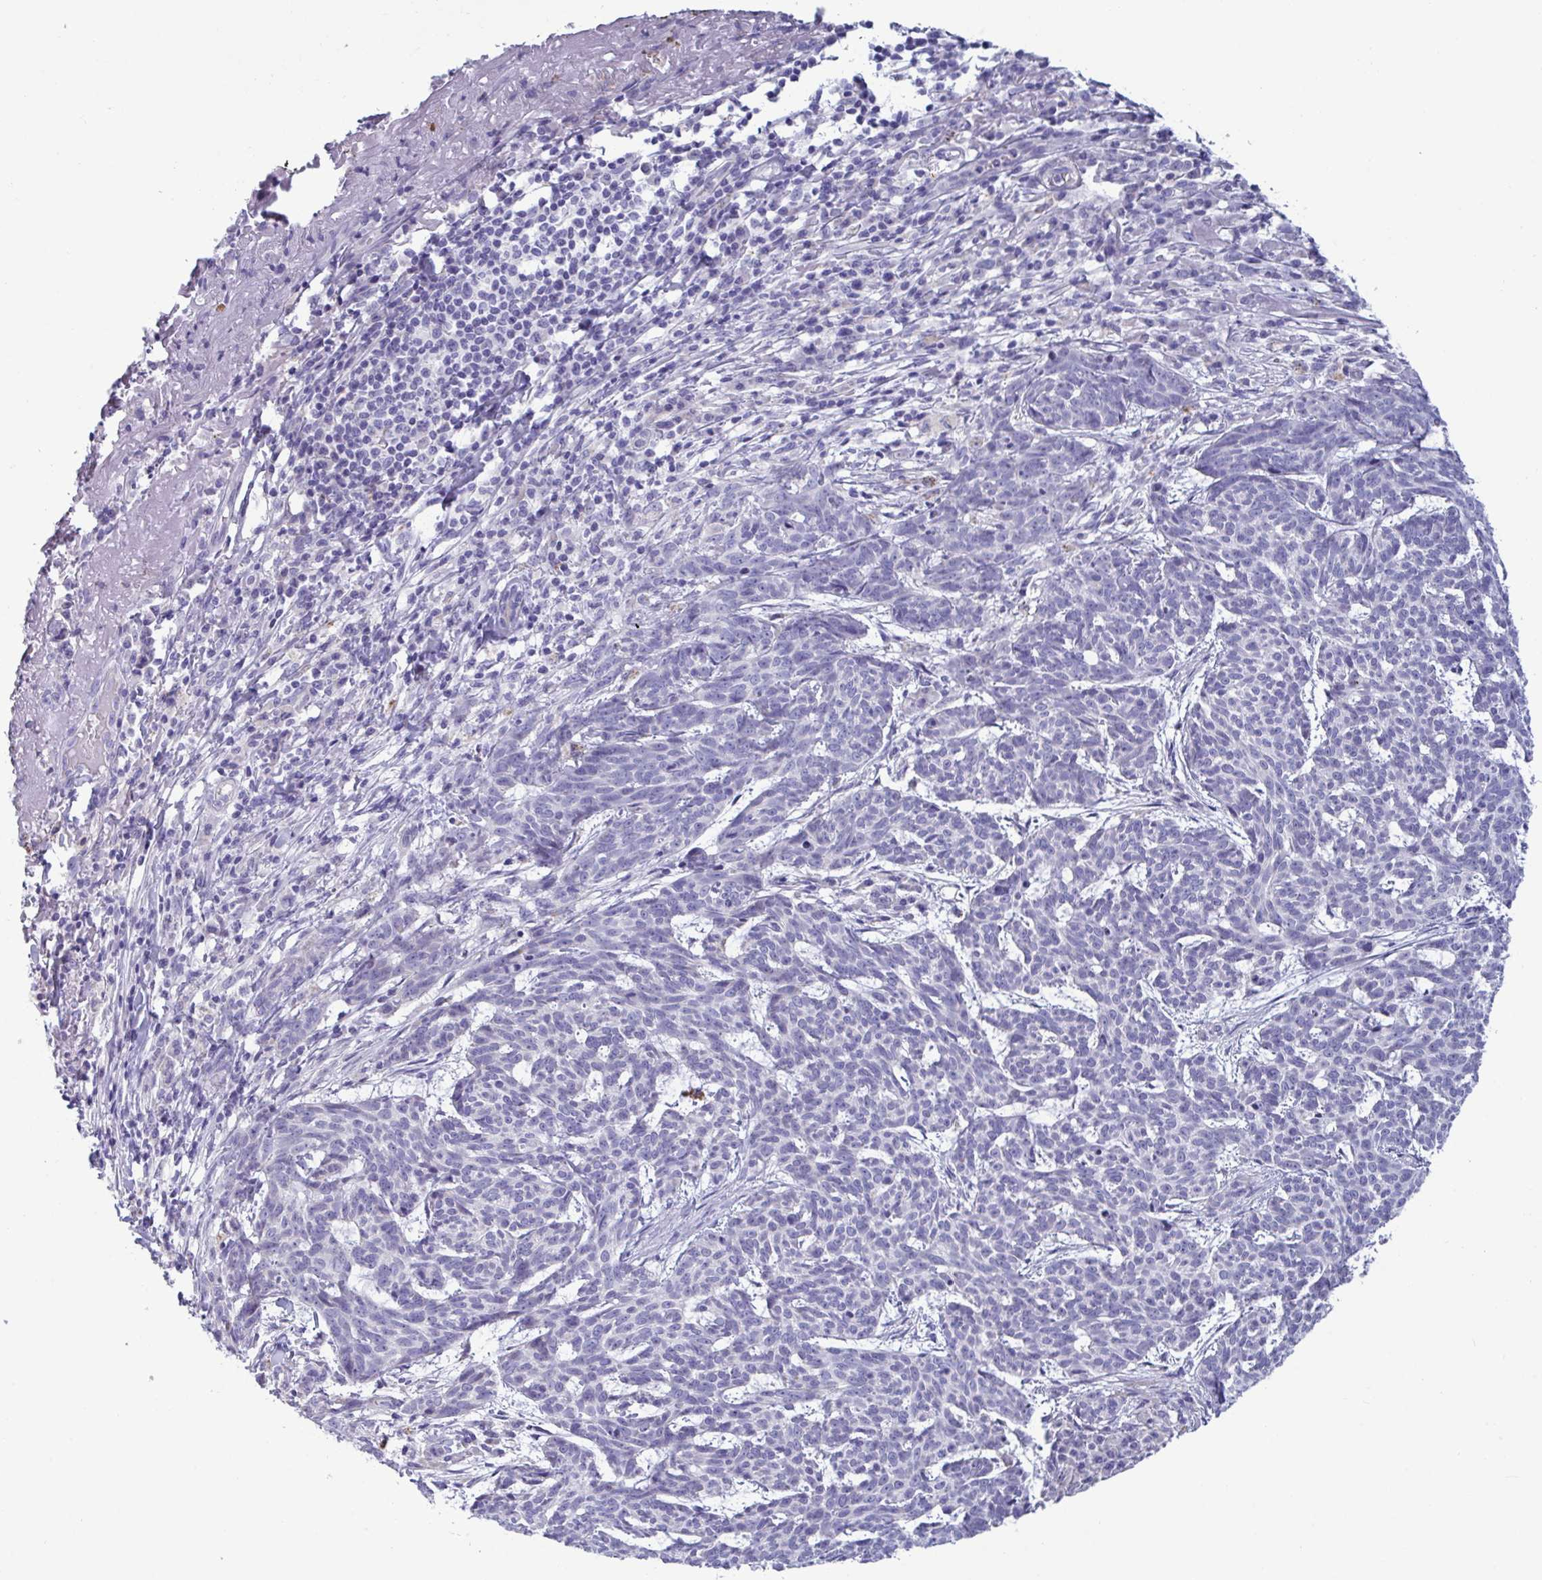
{"staining": {"intensity": "negative", "quantity": "none", "location": "none"}, "tissue": "skin cancer", "cell_type": "Tumor cells", "image_type": "cancer", "snomed": [{"axis": "morphology", "description": "Basal cell carcinoma"}, {"axis": "topography", "description": "Skin"}], "caption": "There is no significant positivity in tumor cells of skin cancer.", "gene": "TAS2R38", "patient": {"sex": "female", "age": 93}}